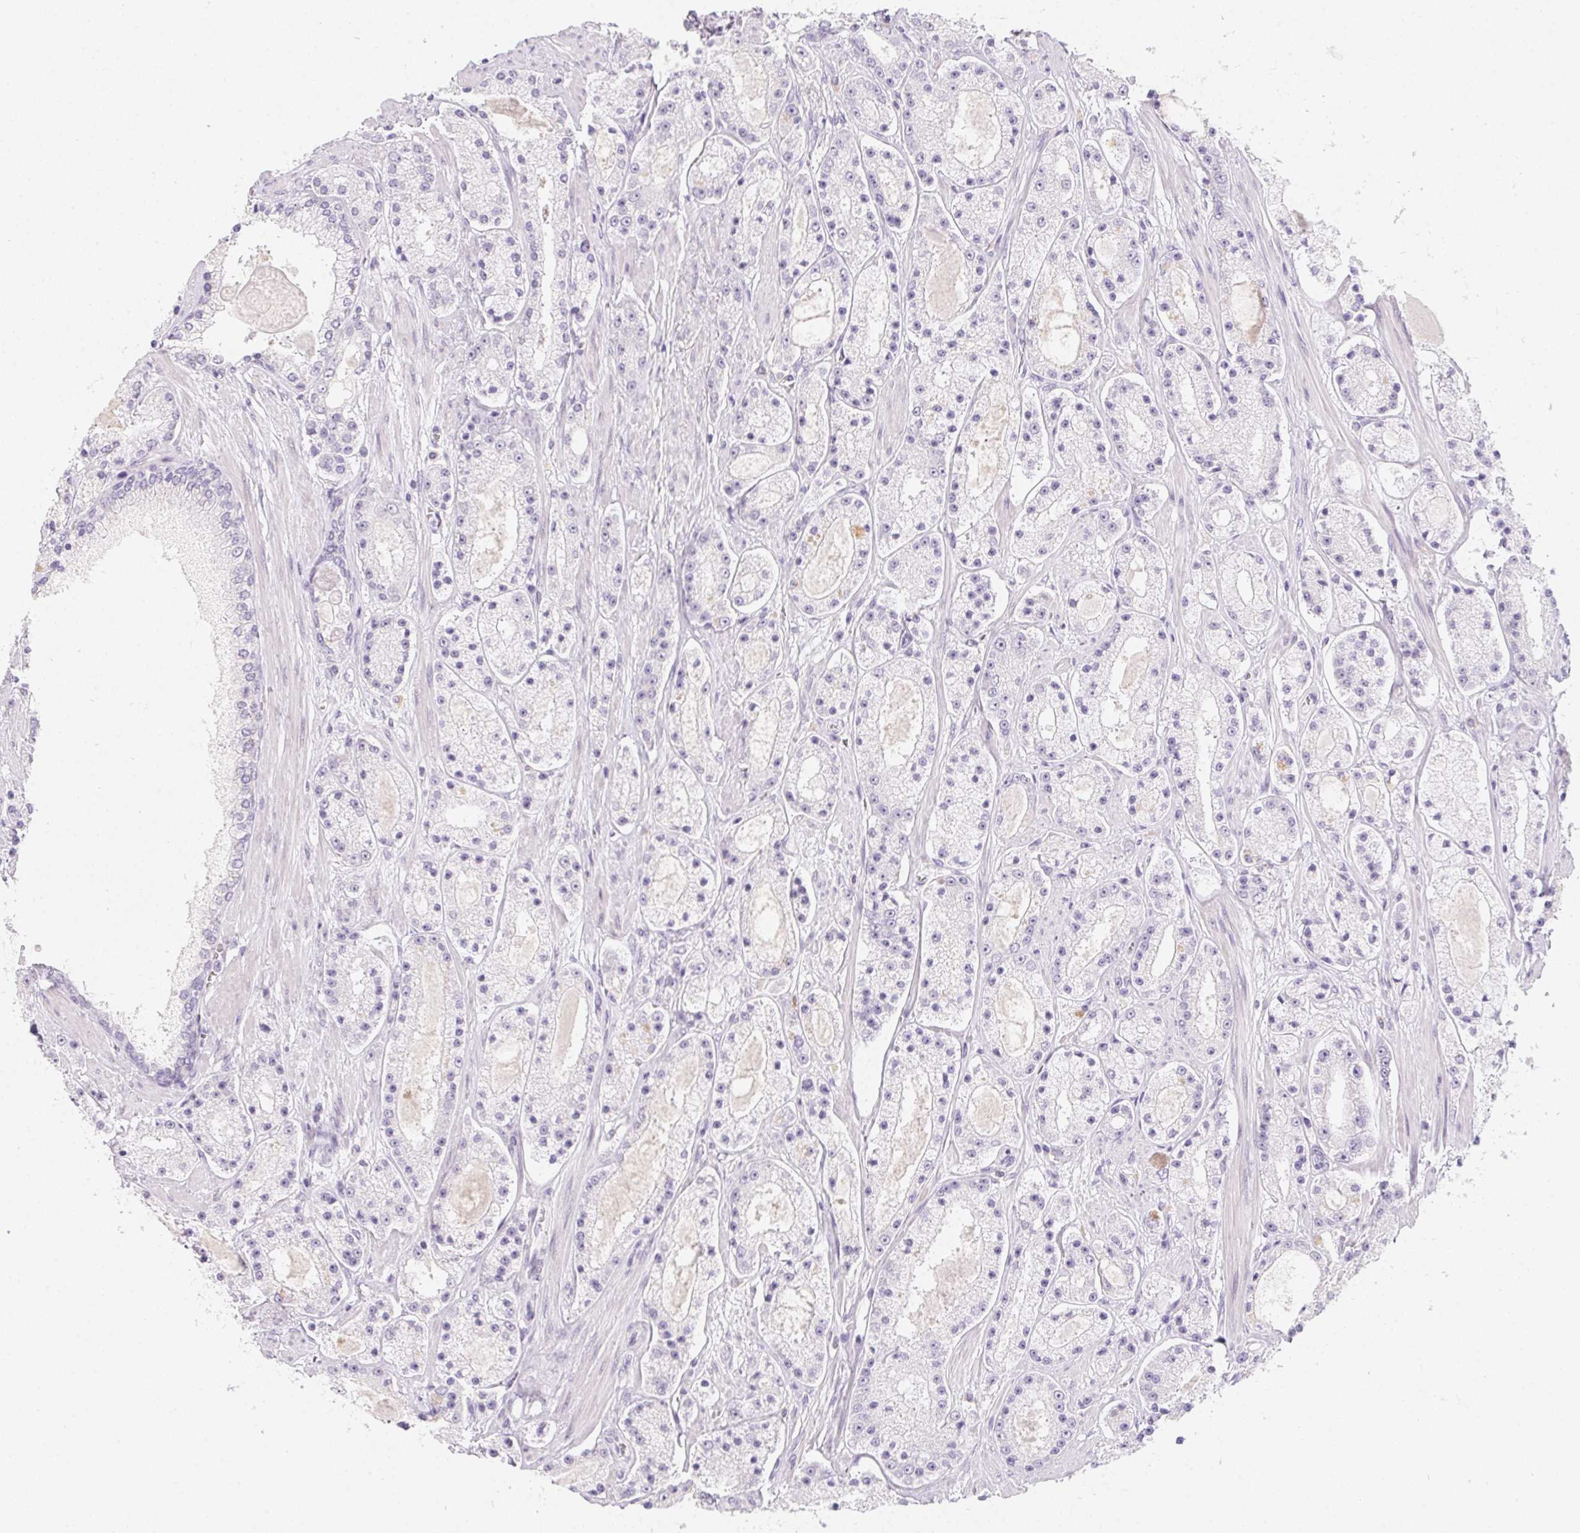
{"staining": {"intensity": "negative", "quantity": "none", "location": "none"}, "tissue": "prostate cancer", "cell_type": "Tumor cells", "image_type": "cancer", "snomed": [{"axis": "morphology", "description": "Adenocarcinoma, High grade"}, {"axis": "topography", "description": "Prostate"}], "caption": "This is an immunohistochemistry photomicrograph of prostate cancer. There is no positivity in tumor cells.", "gene": "MORC1", "patient": {"sex": "male", "age": 67}}